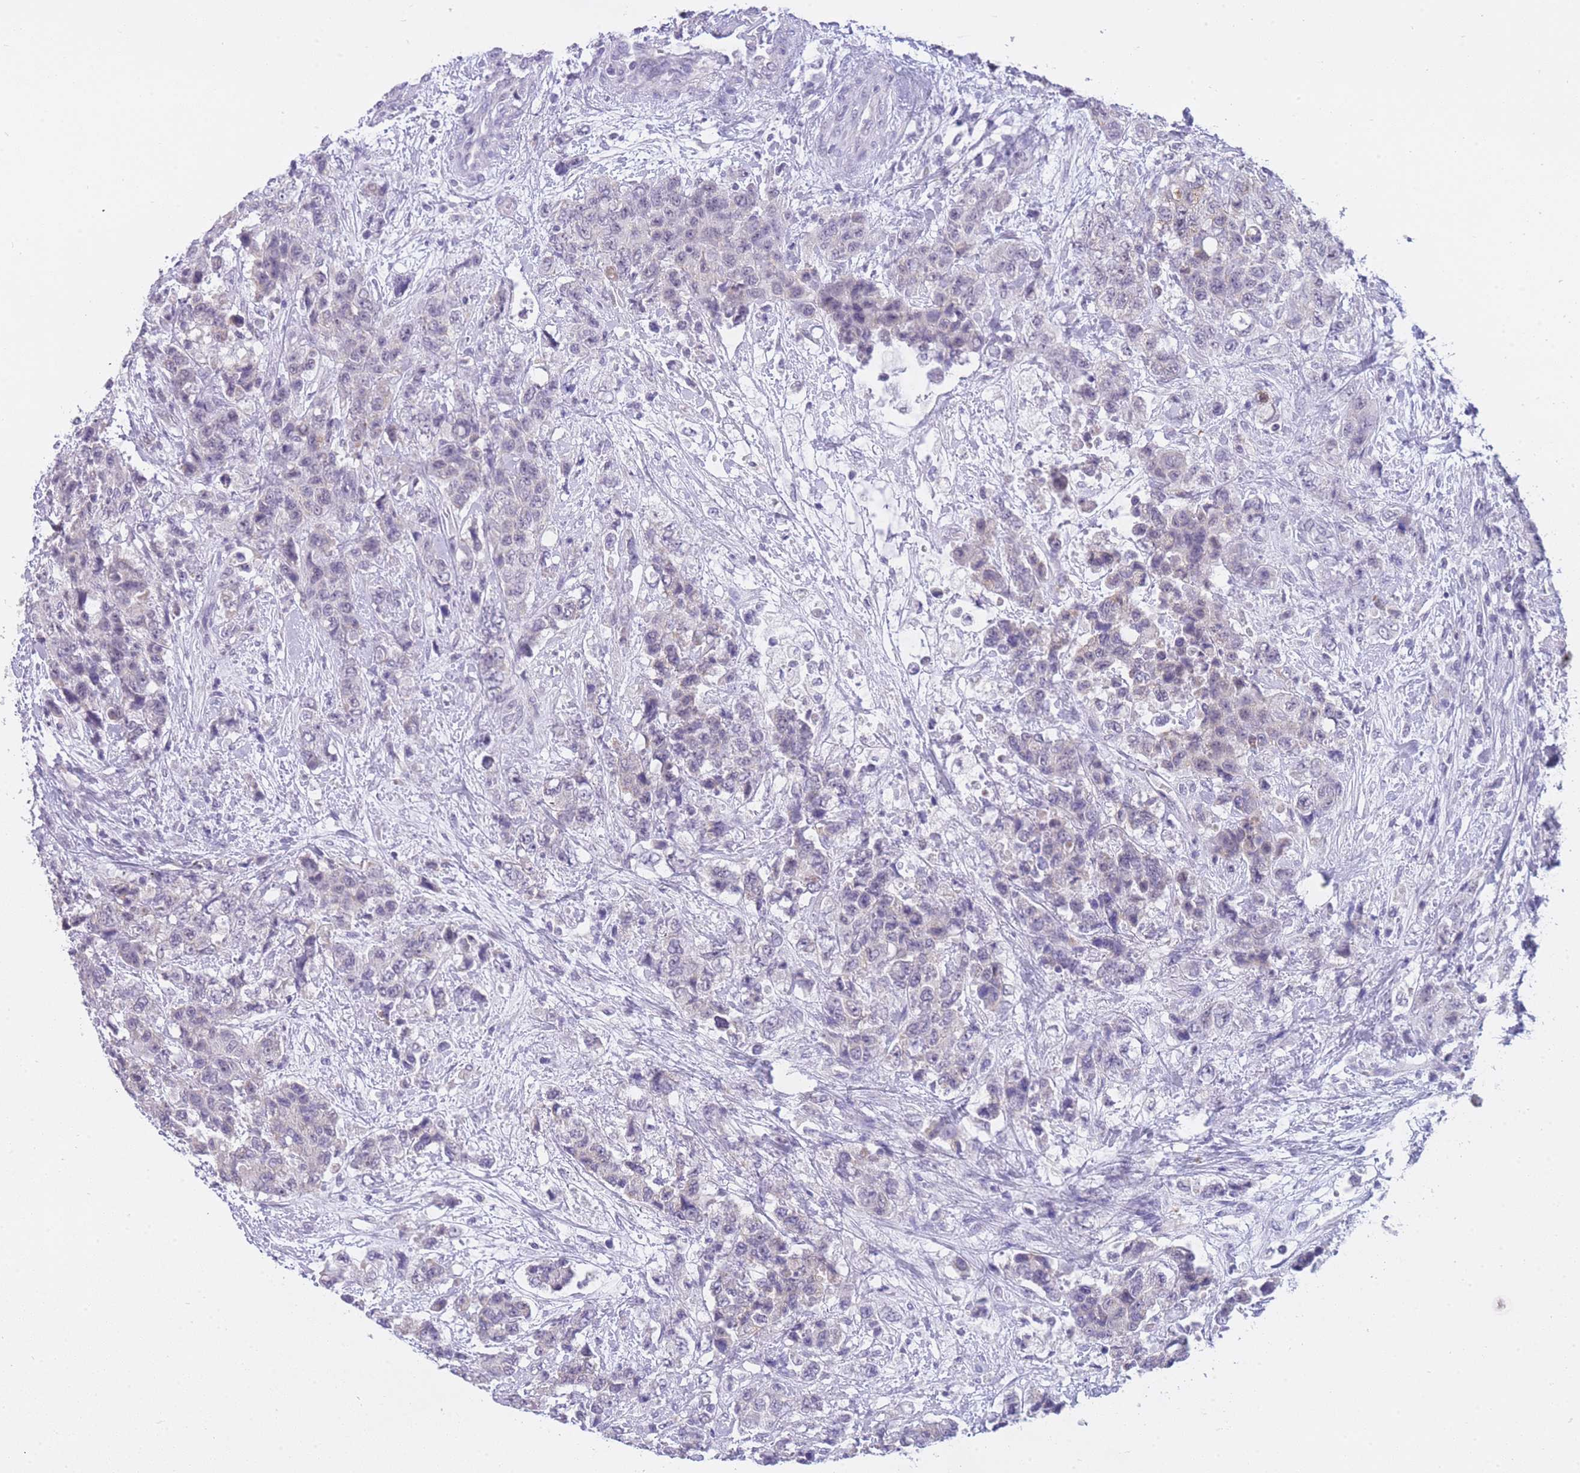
{"staining": {"intensity": "negative", "quantity": "none", "location": "none"}, "tissue": "urothelial cancer", "cell_type": "Tumor cells", "image_type": "cancer", "snomed": [{"axis": "morphology", "description": "Urothelial carcinoma, High grade"}, {"axis": "topography", "description": "Urinary bladder"}], "caption": "Immunohistochemical staining of human urothelial carcinoma (high-grade) reveals no significant expression in tumor cells. (DAB immunohistochemistry, high magnification).", "gene": "FRAT2", "patient": {"sex": "female", "age": 78}}